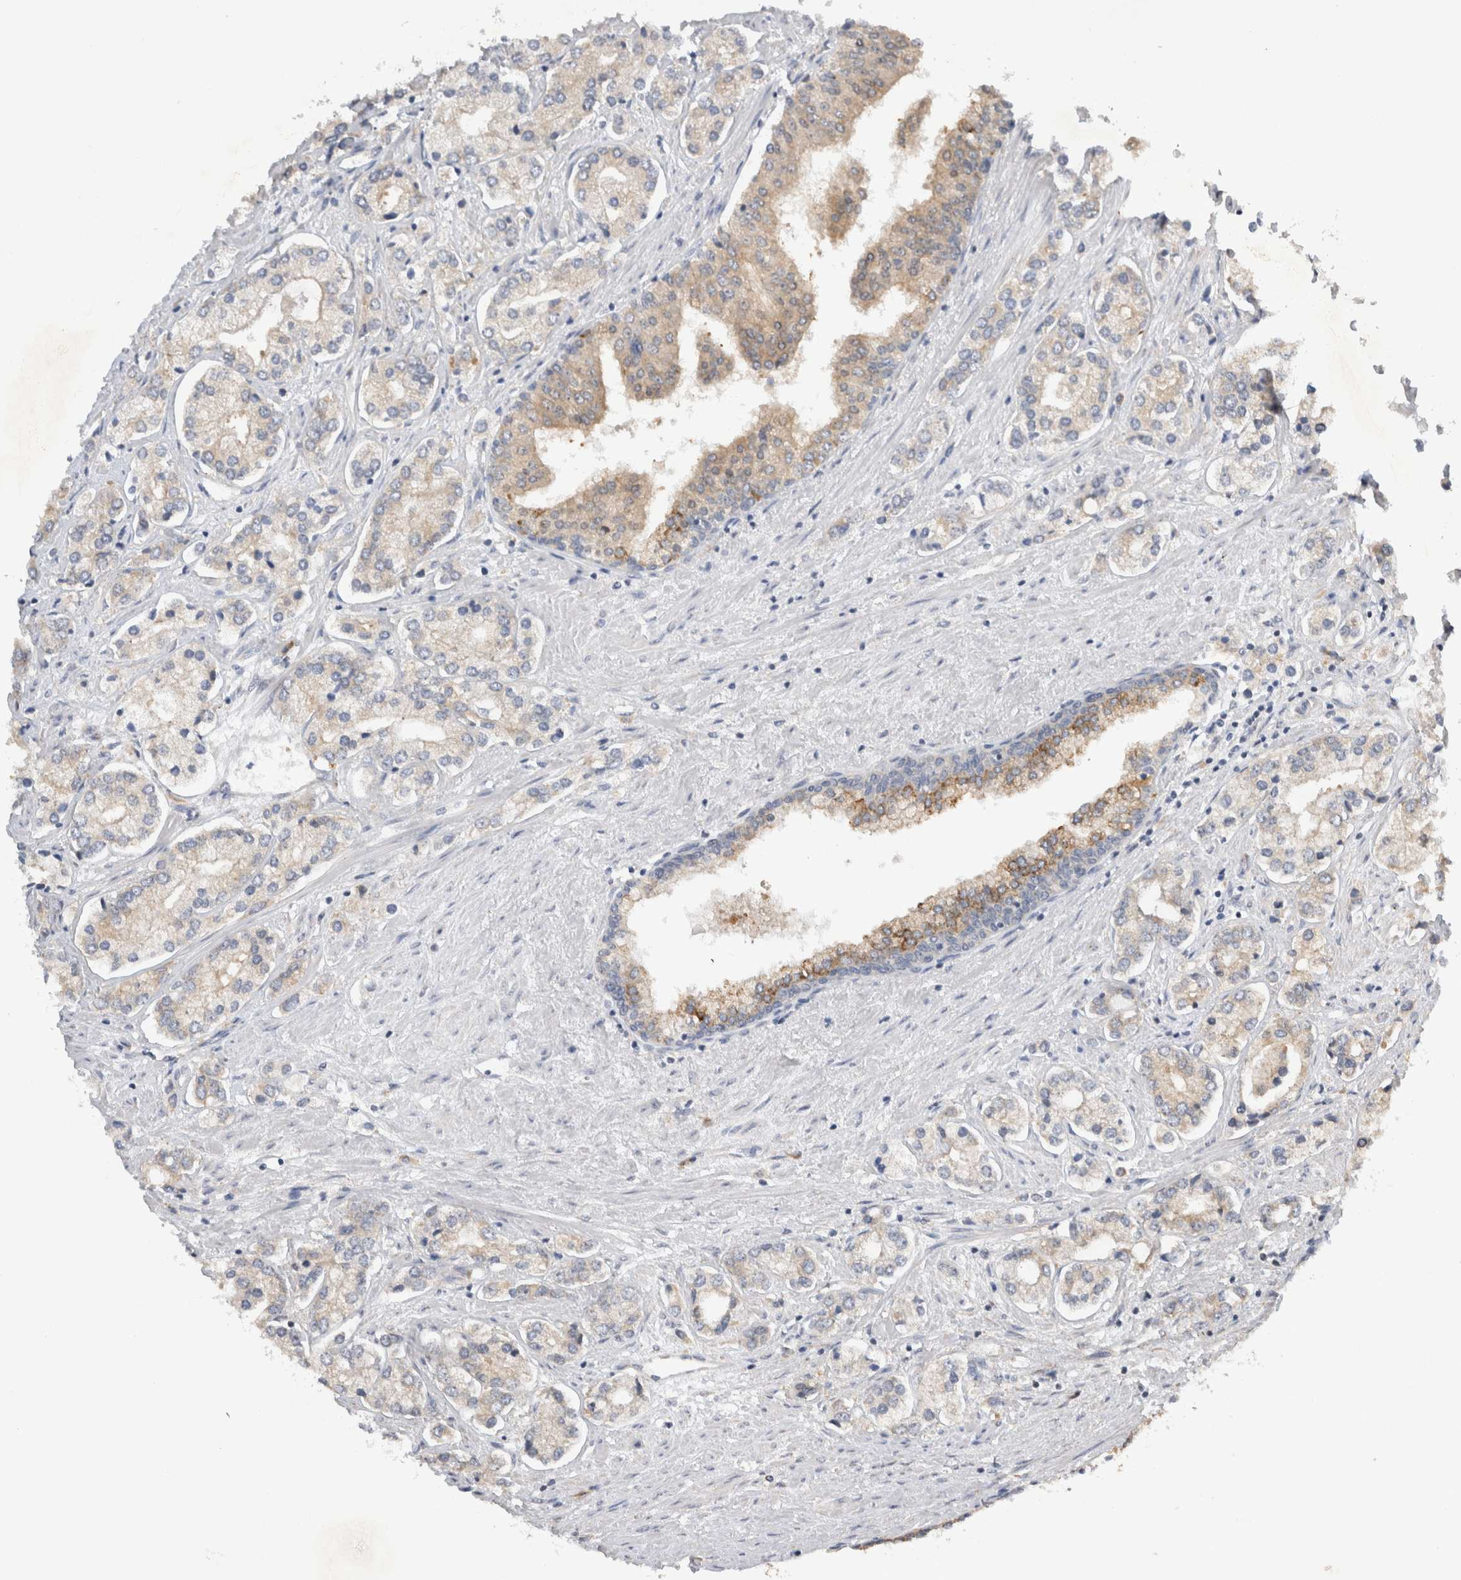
{"staining": {"intensity": "weak", "quantity": "<25%", "location": "cytoplasmic/membranous"}, "tissue": "prostate cancer", "cell_type": "Tumor cells", "image_type": "cancer", "snomed": [{"axis": "morphology", "description": "Adenocarcinoma, High grade"}, {"axis": "topography", "description": "Prostate"}], "caption": "The image demonstrates no significant positivity in tumor cells of prostate cancer.", "gene": "NEDD4L", "patient": {"sex": "male", "age": 66}}